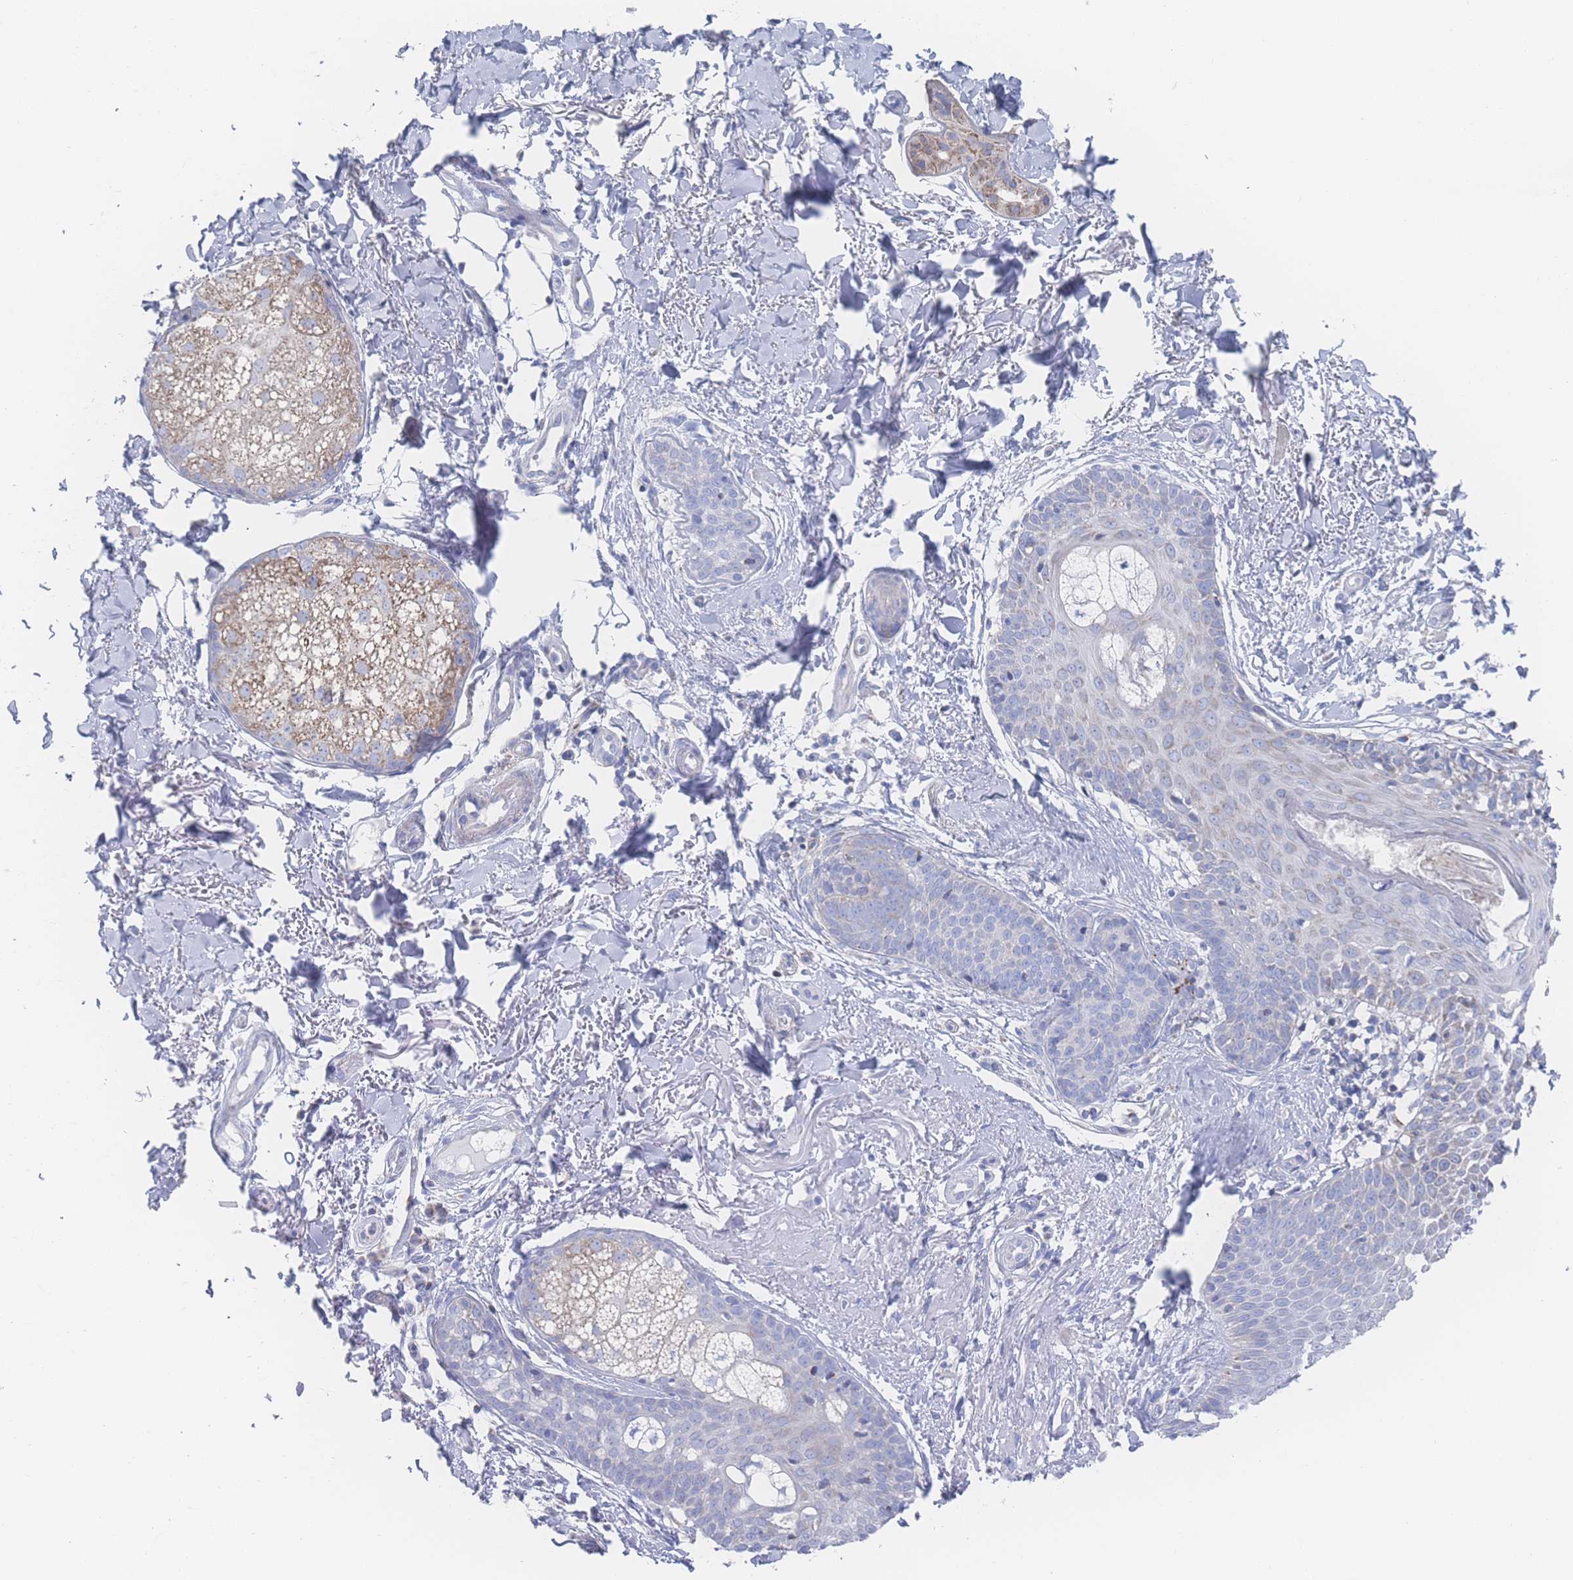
{"staining": {"intensity": "negative", "quantity": "none", "location": "none"}, "tissue": "skin cancer", "cell_type": "Tumor cells", "image_type": "cancer", "snomed": [{"axis": "morphology", "description": "Basal cell carcinoma"}, {"axis": "topography", "description": "Skin"}], "caption": "Immunohistochemistry (IHC) of human skin basal cell carcinoma demonstrates no staining in tumor cells. (Brightfield microscopy of DAB (3,3'-diaminobenzidine) immunohistochemistry at high magnification).", "gene": "SNPH", "patient": {"sex": "female", "age": 60}}